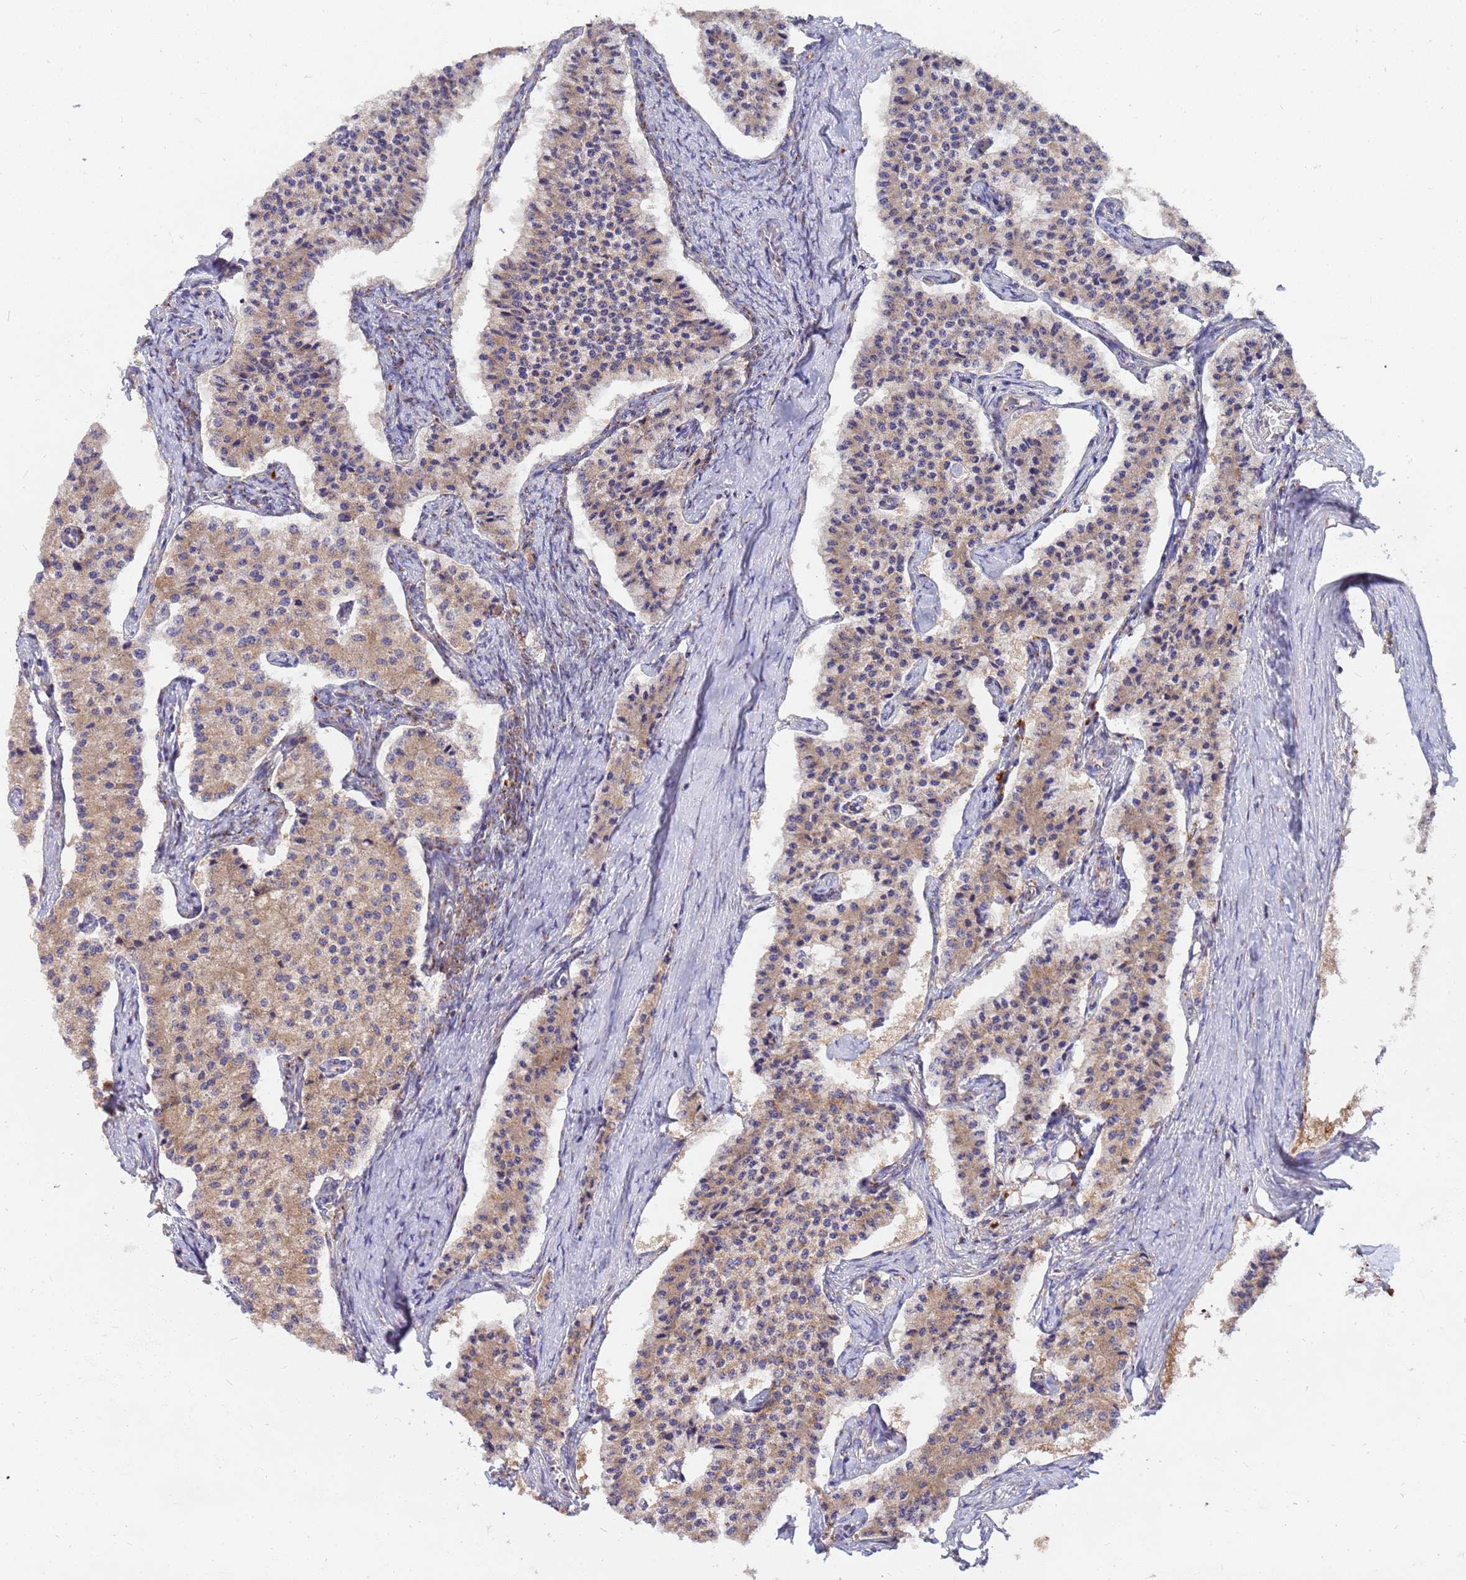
{"staining": {"intensity": "weak", "quantity": ">75%", "location": "cytoplasmic/membranous"}, "tissue": "carcinoid", "cell_type": "Tumor cells", "image_type": "cancer", "snomed": [{"axis": "morphology", "description": "Carcinoid, malignant, NOS"}, {"axis": "topography", "description": "Colon"}], "caption": "Carcinoid stained with immunohistochemistry (IHC) reveals weak cytoplasmic/membranous positivity in about >75% of tumor cells.", "gene": "HPS3", "patient": {"sex": "female", "age": 52}}